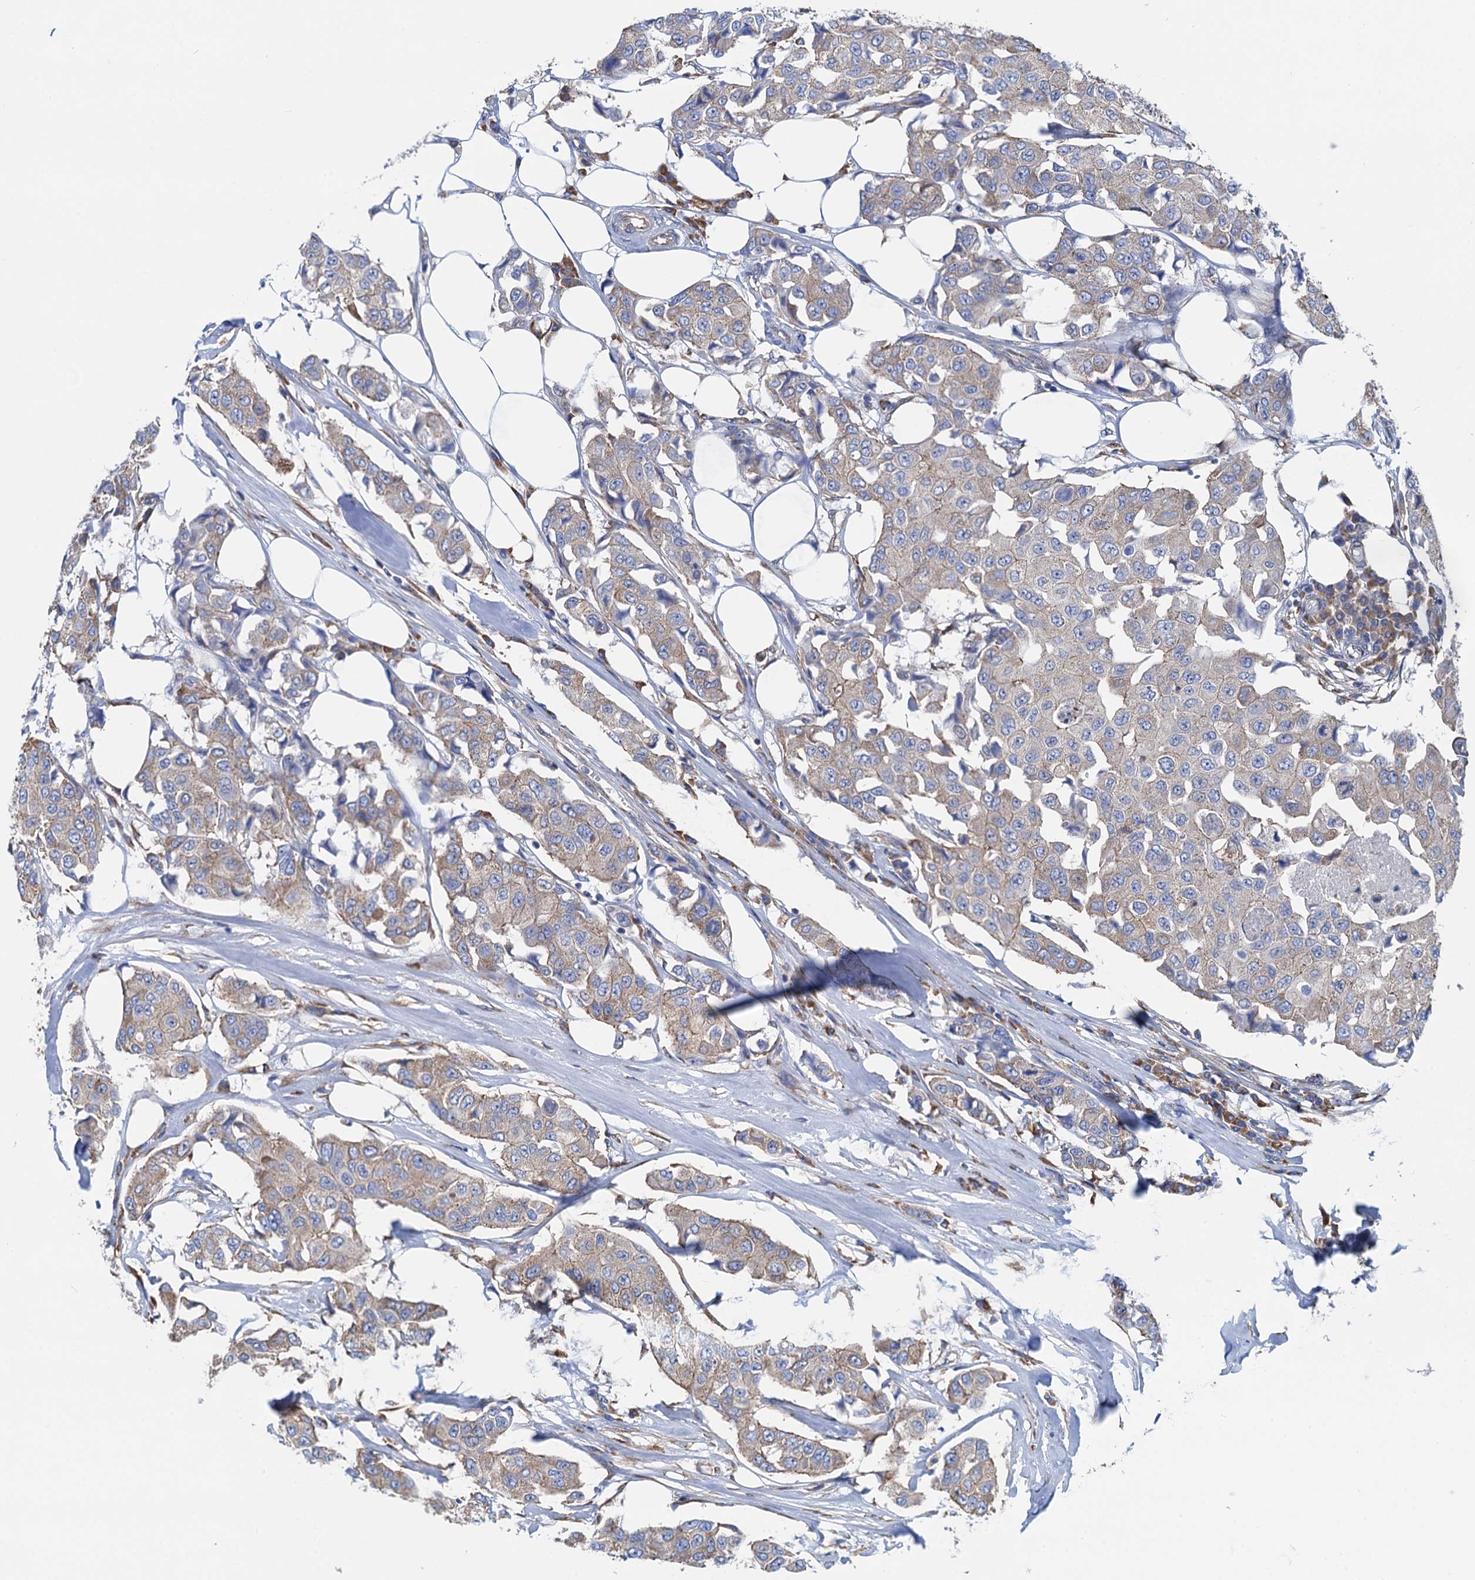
{"staining": {"intensity": "weak", "quantity": ">75%", "location": "cytoplasmic/membranous"}, "tissue": "breast cancer", "cell_type": "Tumor cells", "image_type": "cancer", "snomed": [{"axis": "morphology", "description": "Duct carcinoma"}, {"axis": "topography", "description": "Breast"}], "caption": "Brown immunohistochemical staining in human breast cancer shows weak cytoplasmic/membranous expression in about >75% of tumor cells.", "gene": "SLC12A7", "patient": {"sex": "female", "age": 80}}